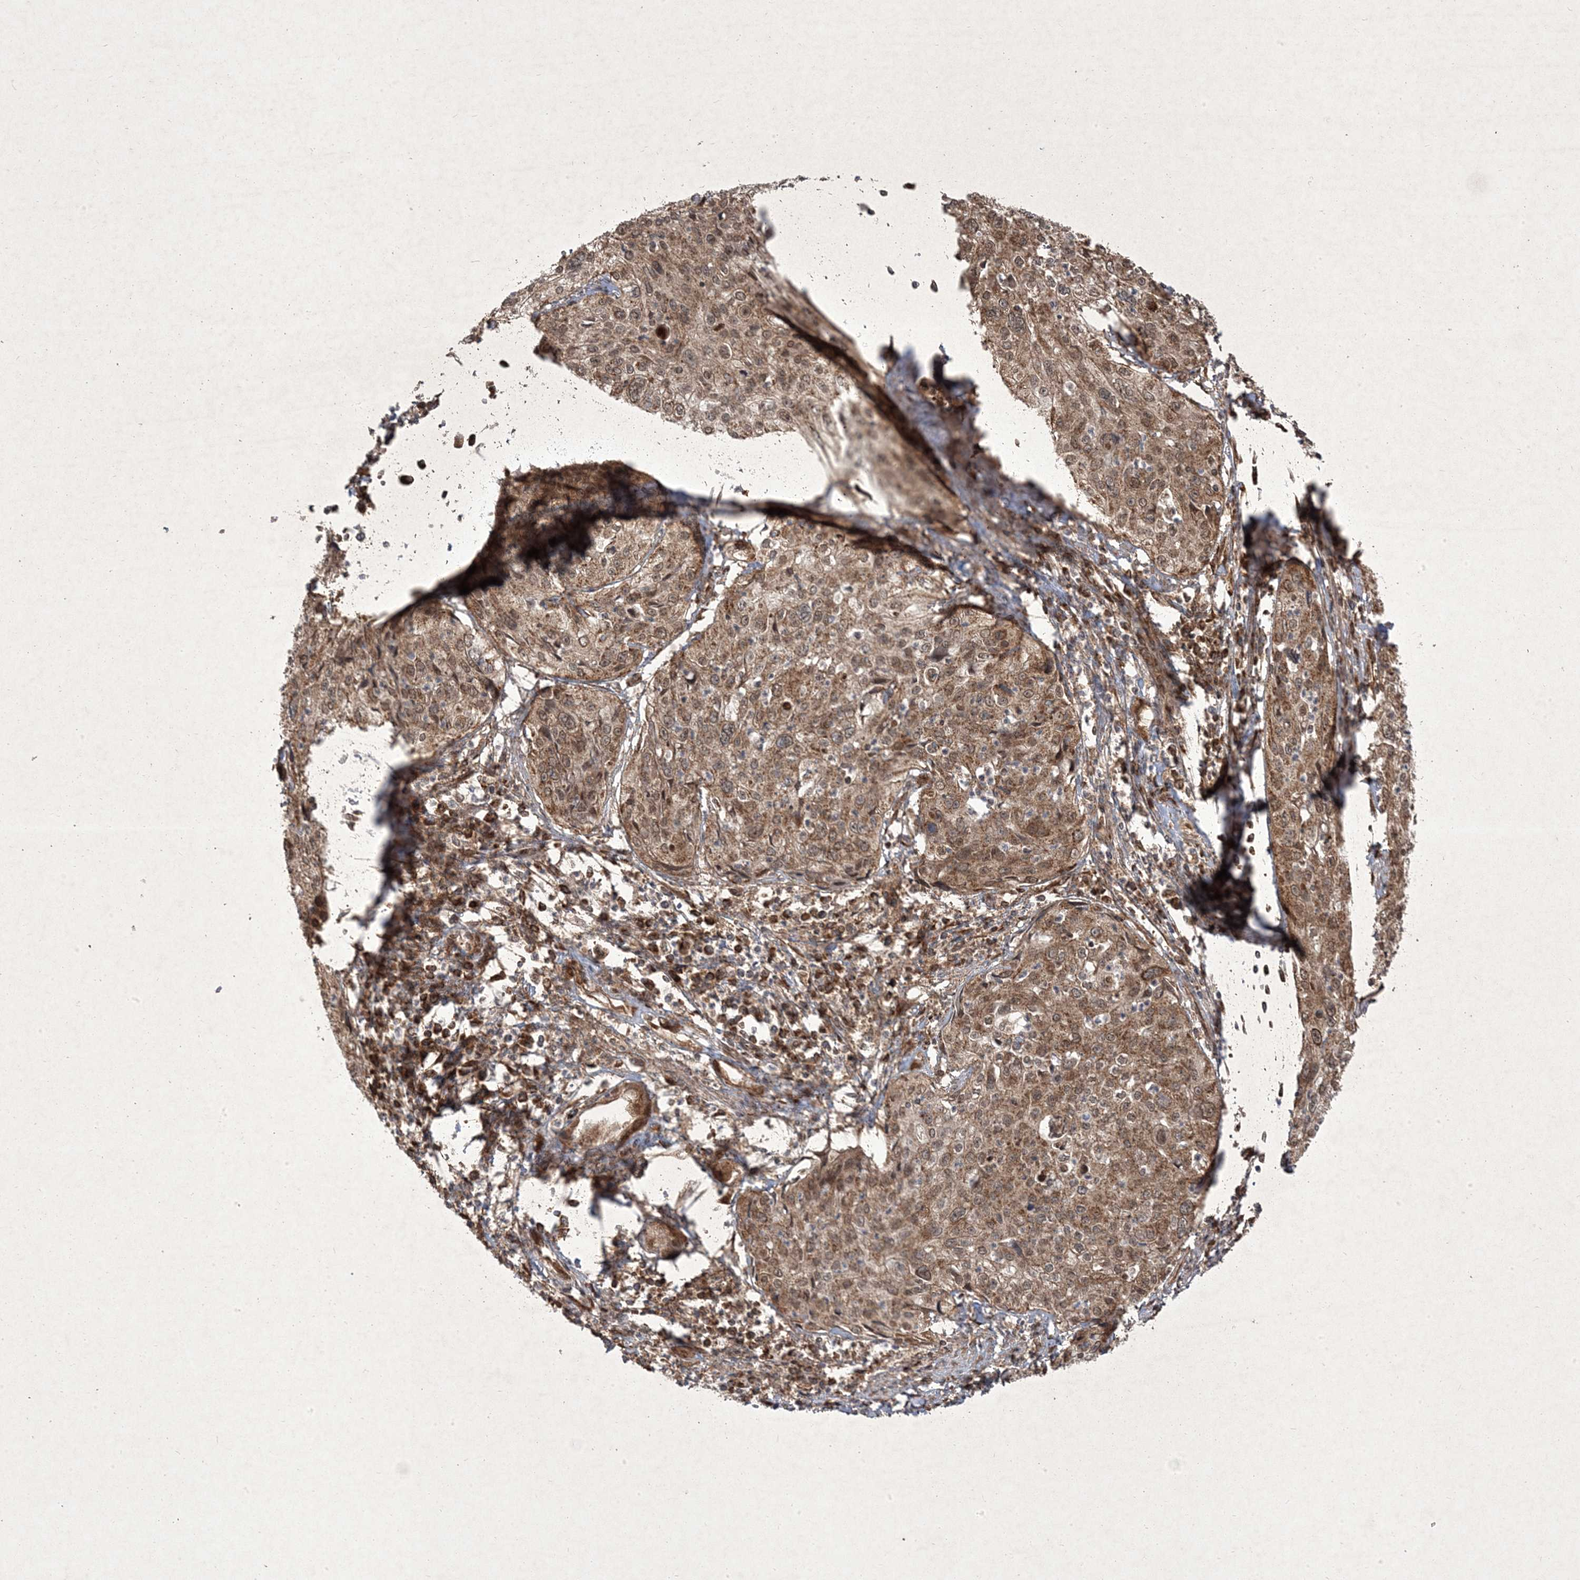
{"staining": {"intensity": "moderate", "quantity": ">75%", "location": "cytoplasmic/membranous"}, "tissue": "cervical cancer", "cell_type": "Tumor cells", "image_type": "cancer", "snomed": [{"axis": "morphology", "description": "Squamous cell carcinoma, NOS"}, {"axis": "topography", "description": "Cervix"}], "caption": "Protein positivity by immunohistochemistry reveals moderate cytoplasmic/membranous positivity in approximately >75% of tumor cells in cervical cancer (squamous cell carcinoma). Using DAB (3,3'-diaminobenzidine) (brown) and hematoxylin (blue) stains, captured at high magnification using brightfield microscopy.", "gene": "PLEKHM2", "patient": {"sex": "female", "age": 31}}